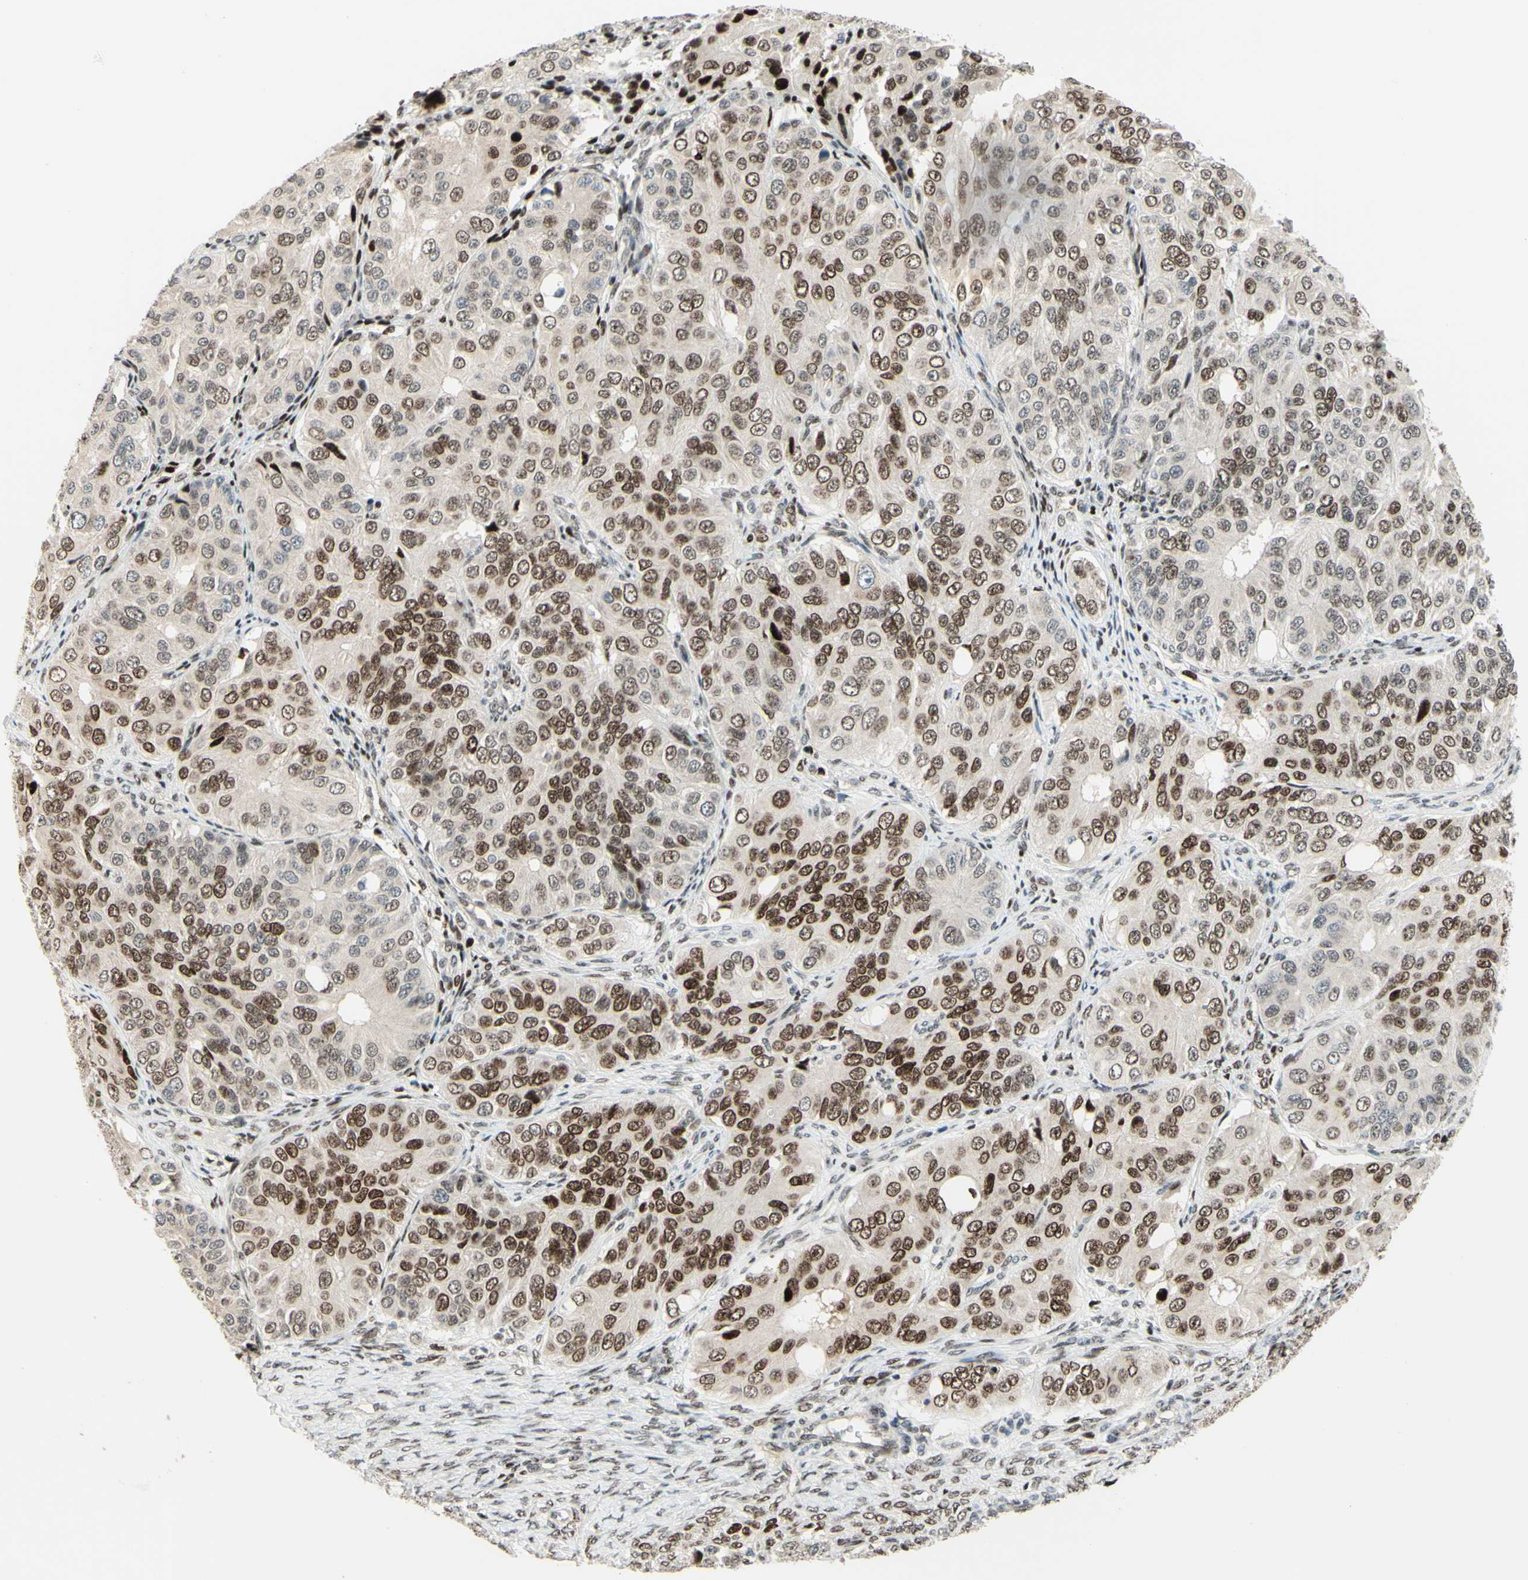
{"staining": {"intensity": "moderate", "quantity": "25%-75%", "location": "cytoplasmic/membranous,nuclear"}, "tissue": "ovarian cancer", "cell_type": "Tumor cells", "image_type": "cancer", "snomed": [{"axis": "morphology", "description": "Carcinoma, endometroid"}, {"axis": "topography", "description": "Ovary"}], "caption": "Brown immunohistochemical staining in human endometroid carcinoma (ovarian) exhibits moderate cytoplasmic/membranous and nuclear expression in approximately 25%-75% of tumor cells. (Brightfield microscopy of DAB IHC at high magnification).", "gene": "CDKL5", "patient": {"sex": "female", "age": 51}}